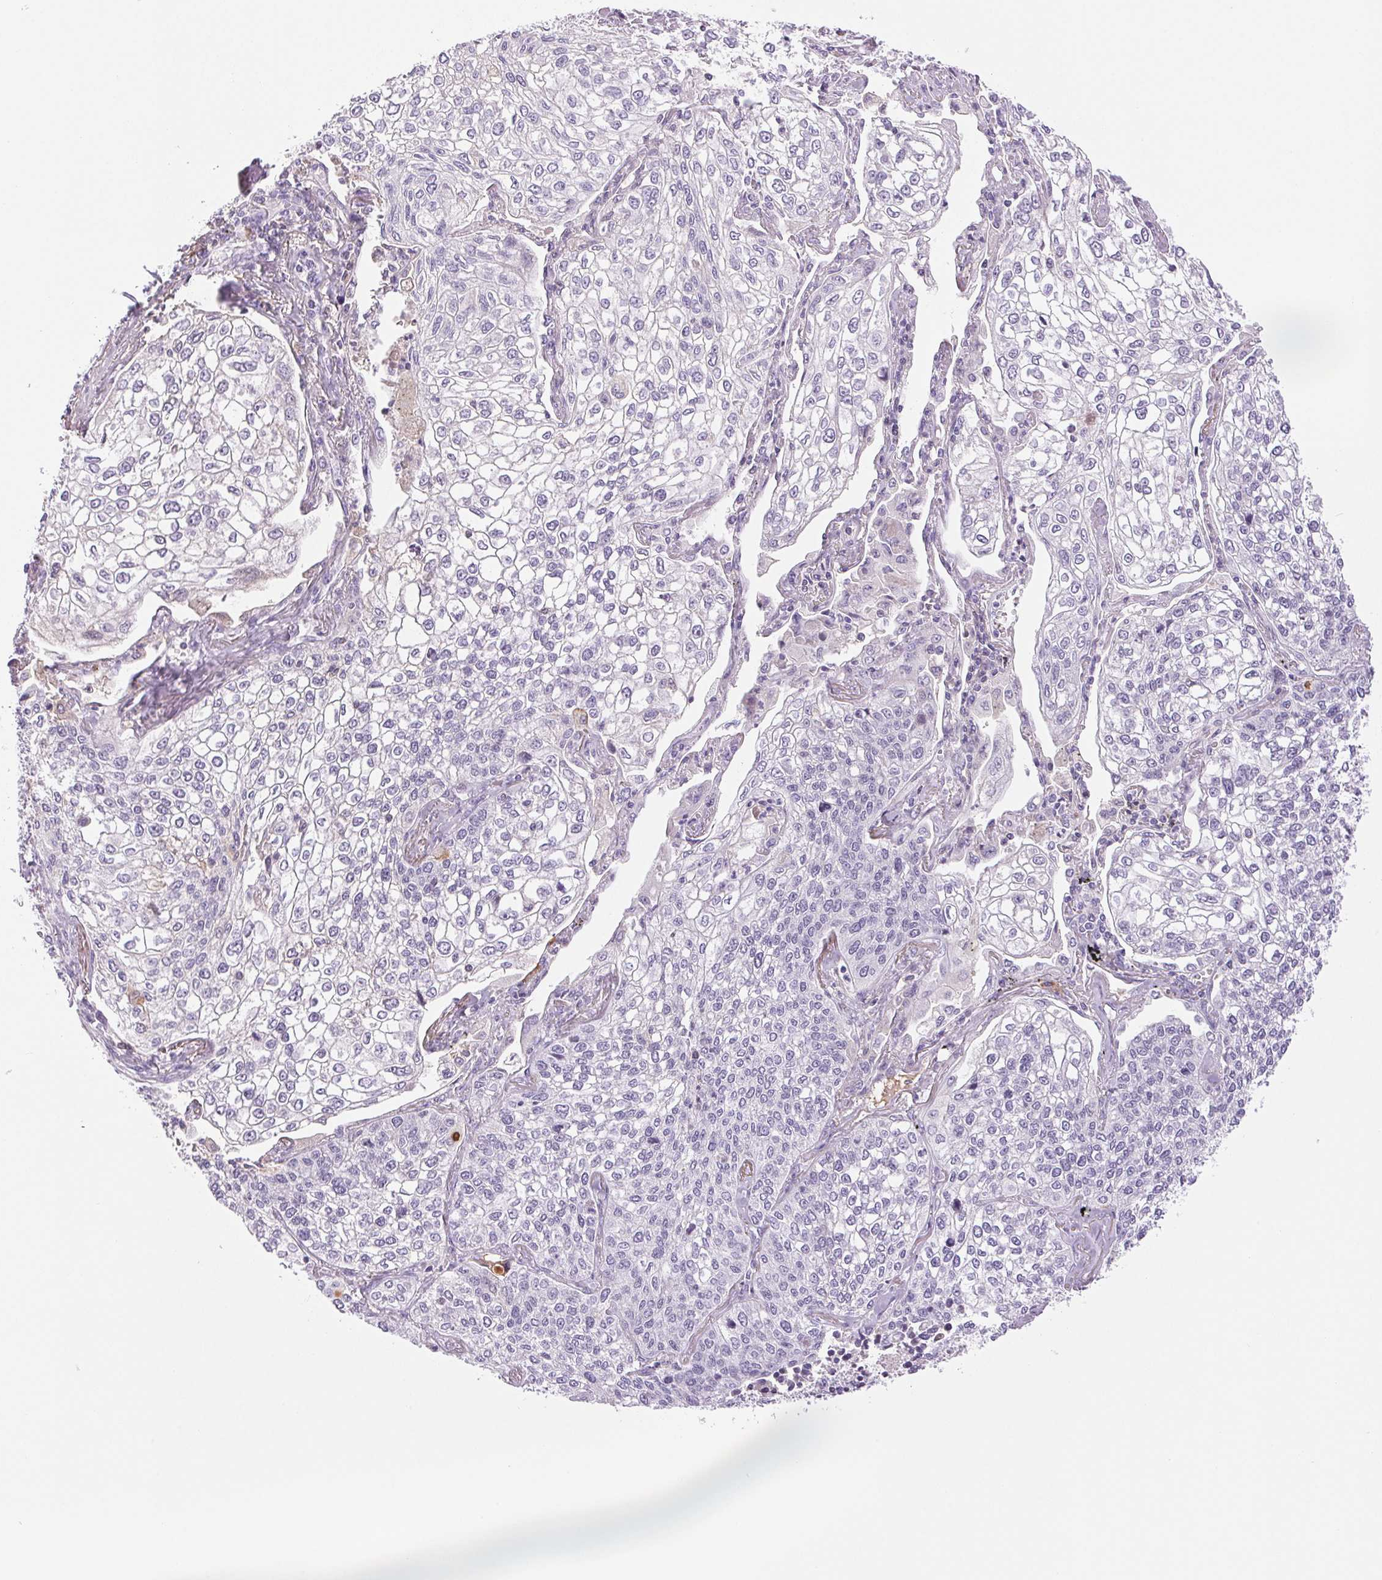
{"staining": {"intensity": "negative", "quantity": "none", "location": "none"}, "tissue": "lung cancer", "cell_type": "Tumor cells", "image_type": "cancer", "snomed": [{"axis": "morphology", "description": "Squamous cell carcinoma, NOS"}, {"axis": "topography", "description": "Lung"}], "caption": "IHC photomicrograph of human lung cancer stained for a protein (brown), which exhibits no positivity in tumor cells.", "gene": "IFIT1B", "patient": {"sex": "male", "age": 74}}